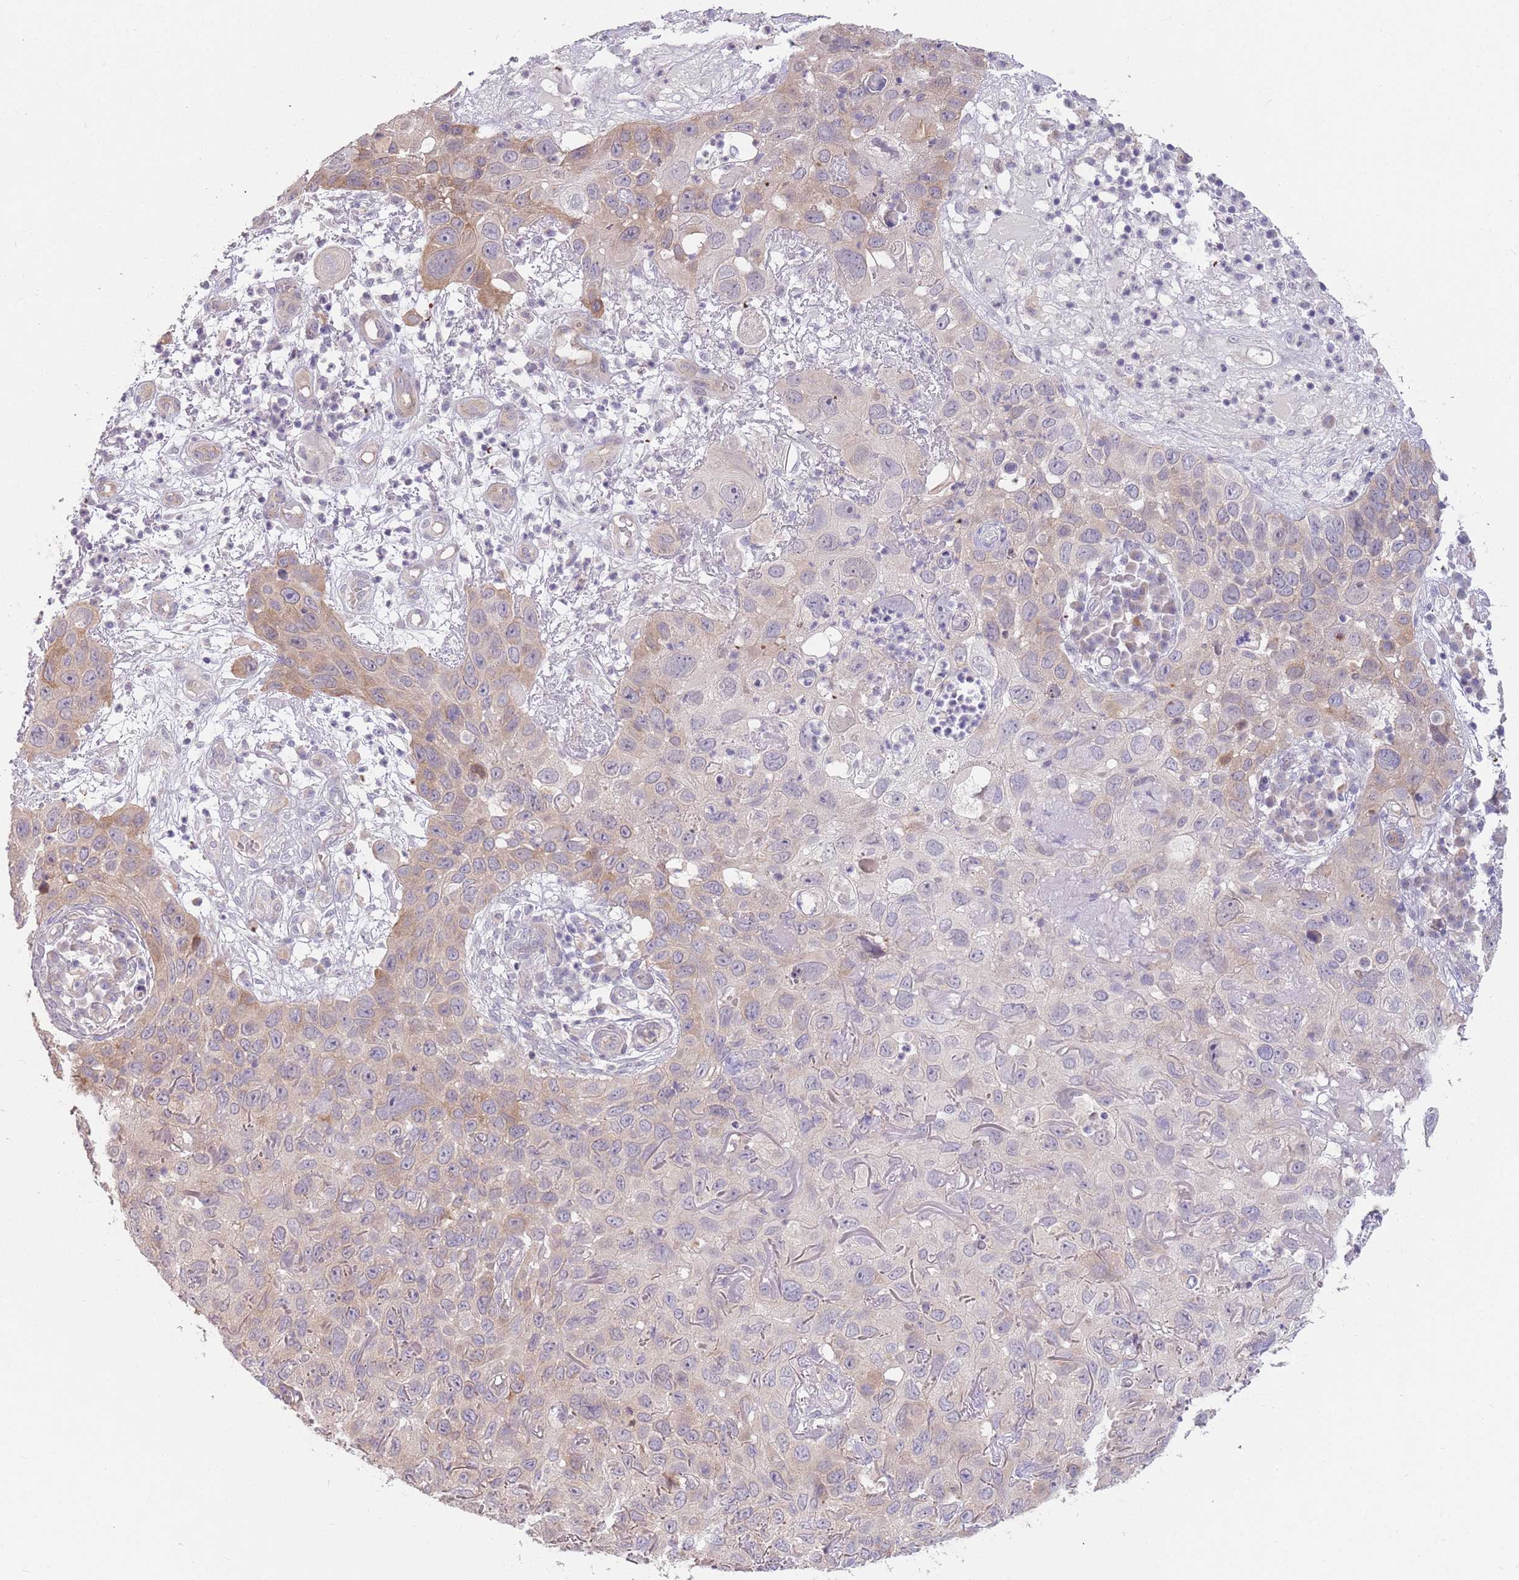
{"staining": {"intensity": "moderate", "quantity": "<25%", "location": "cytoplasmic/membranous"}, "tissue": "skin cancer", "cell_type": "Tumor cells", "image_type": "cancer", "snomed": [{"axis": "morphology", "description": "Squamous cell carcinoma in situ, NOS"}, {"axis": "morphology", "description": "Squamous cell carcinoma, NOS"}, {"axis": "topography", "description": "Skin"}], "caption": "Skin squamous cell carcinoma was stained to show a protein in brown. There is low levels of moderate cytoplasmic/membranous expression in about <25% of tumor cells.", "gene": "LDHD", "patient": {"sex": "male", "age": 93}}